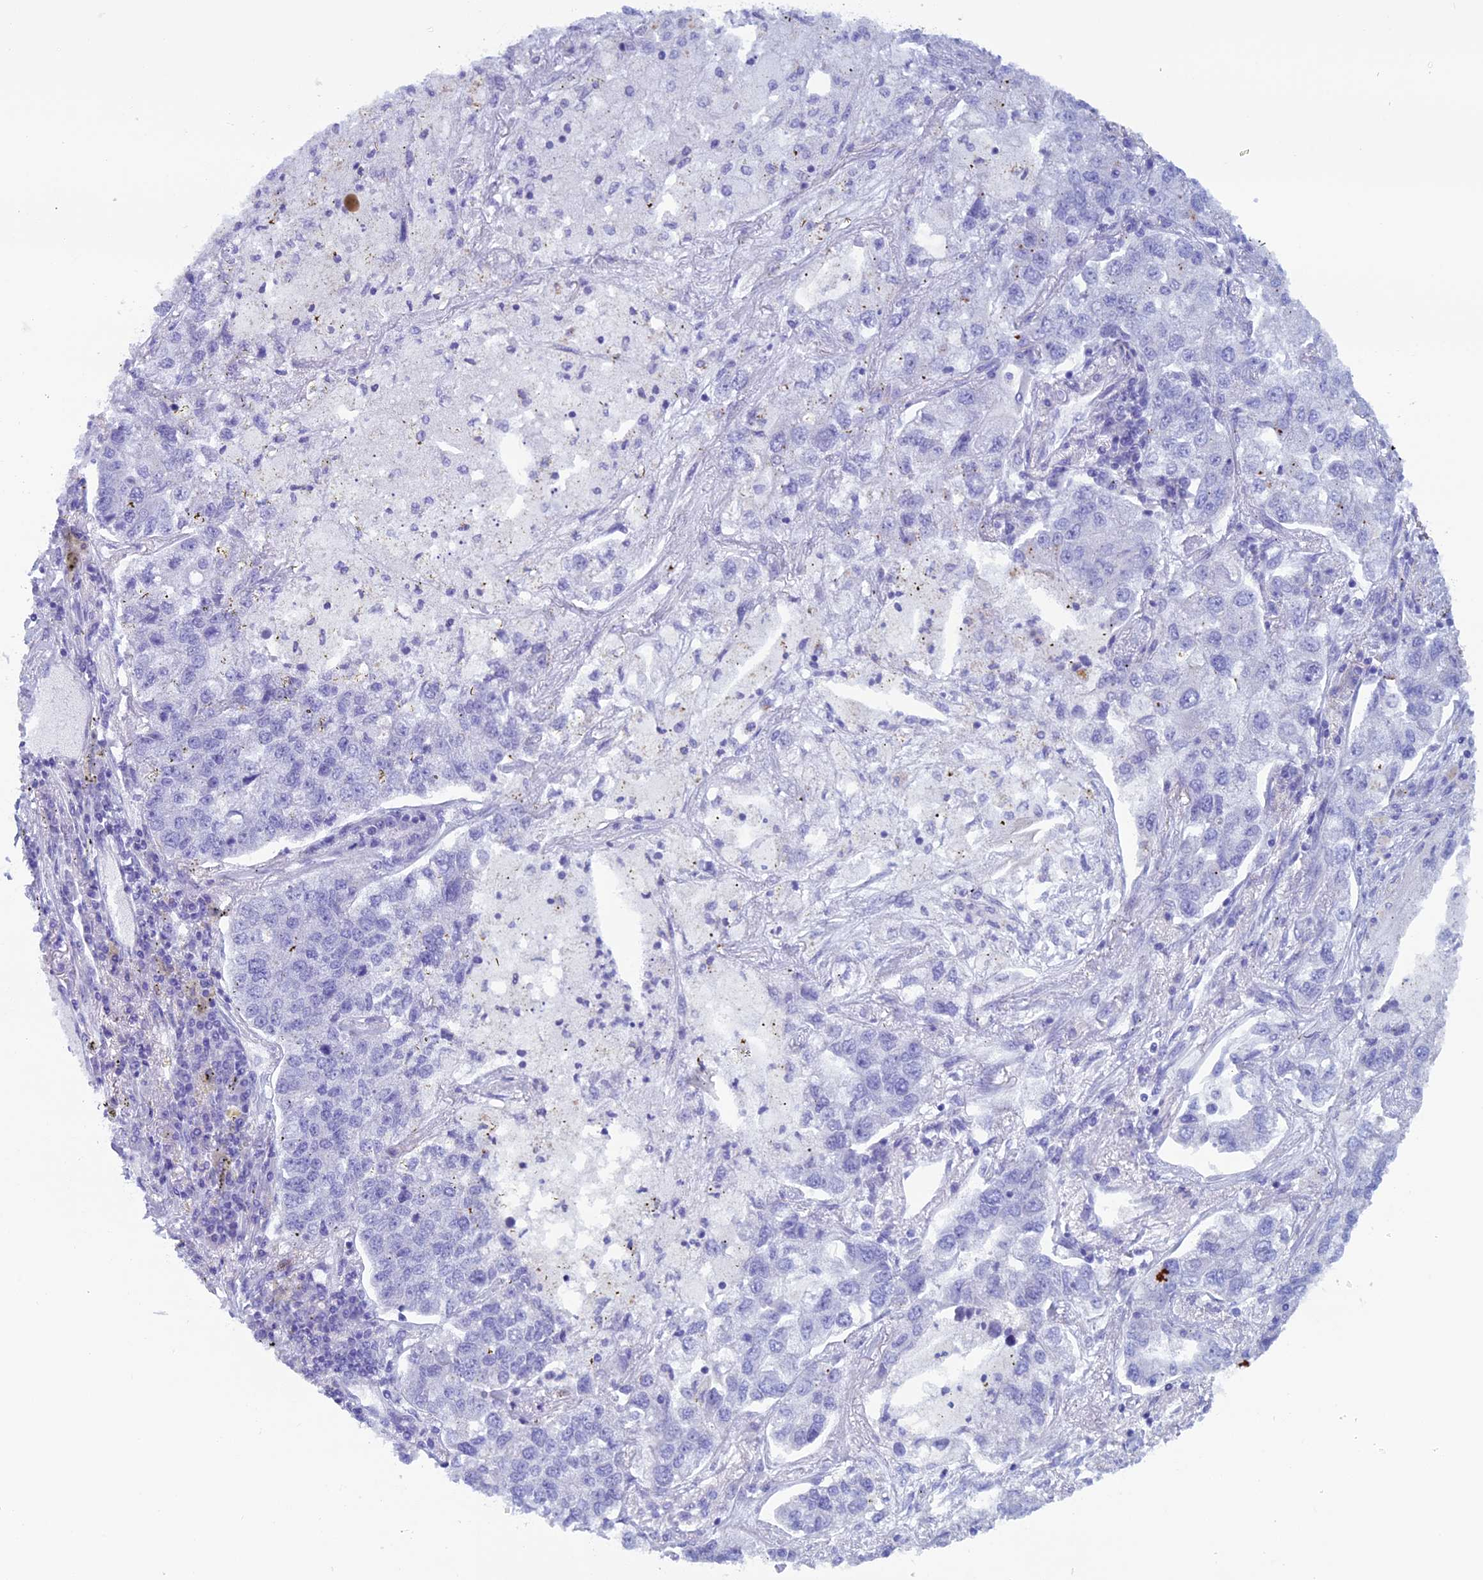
{"staining": {"intensity": "negative", "quantity": "none", "location": "none"}, "tissue": "lung cancer", "cell_type": "Tumor cells", "image_type": "cancer", "snomed": [{"axis": "morphology", "description": "Adenocarcinoma, NOS"}, {"axis": "topography", "description": "Lung"}], "caption": "Tumor cells are negative for protein expression in human lung cancer.", "gene": "ZNF563", "patient": {"sex": "male", "age": 49}}